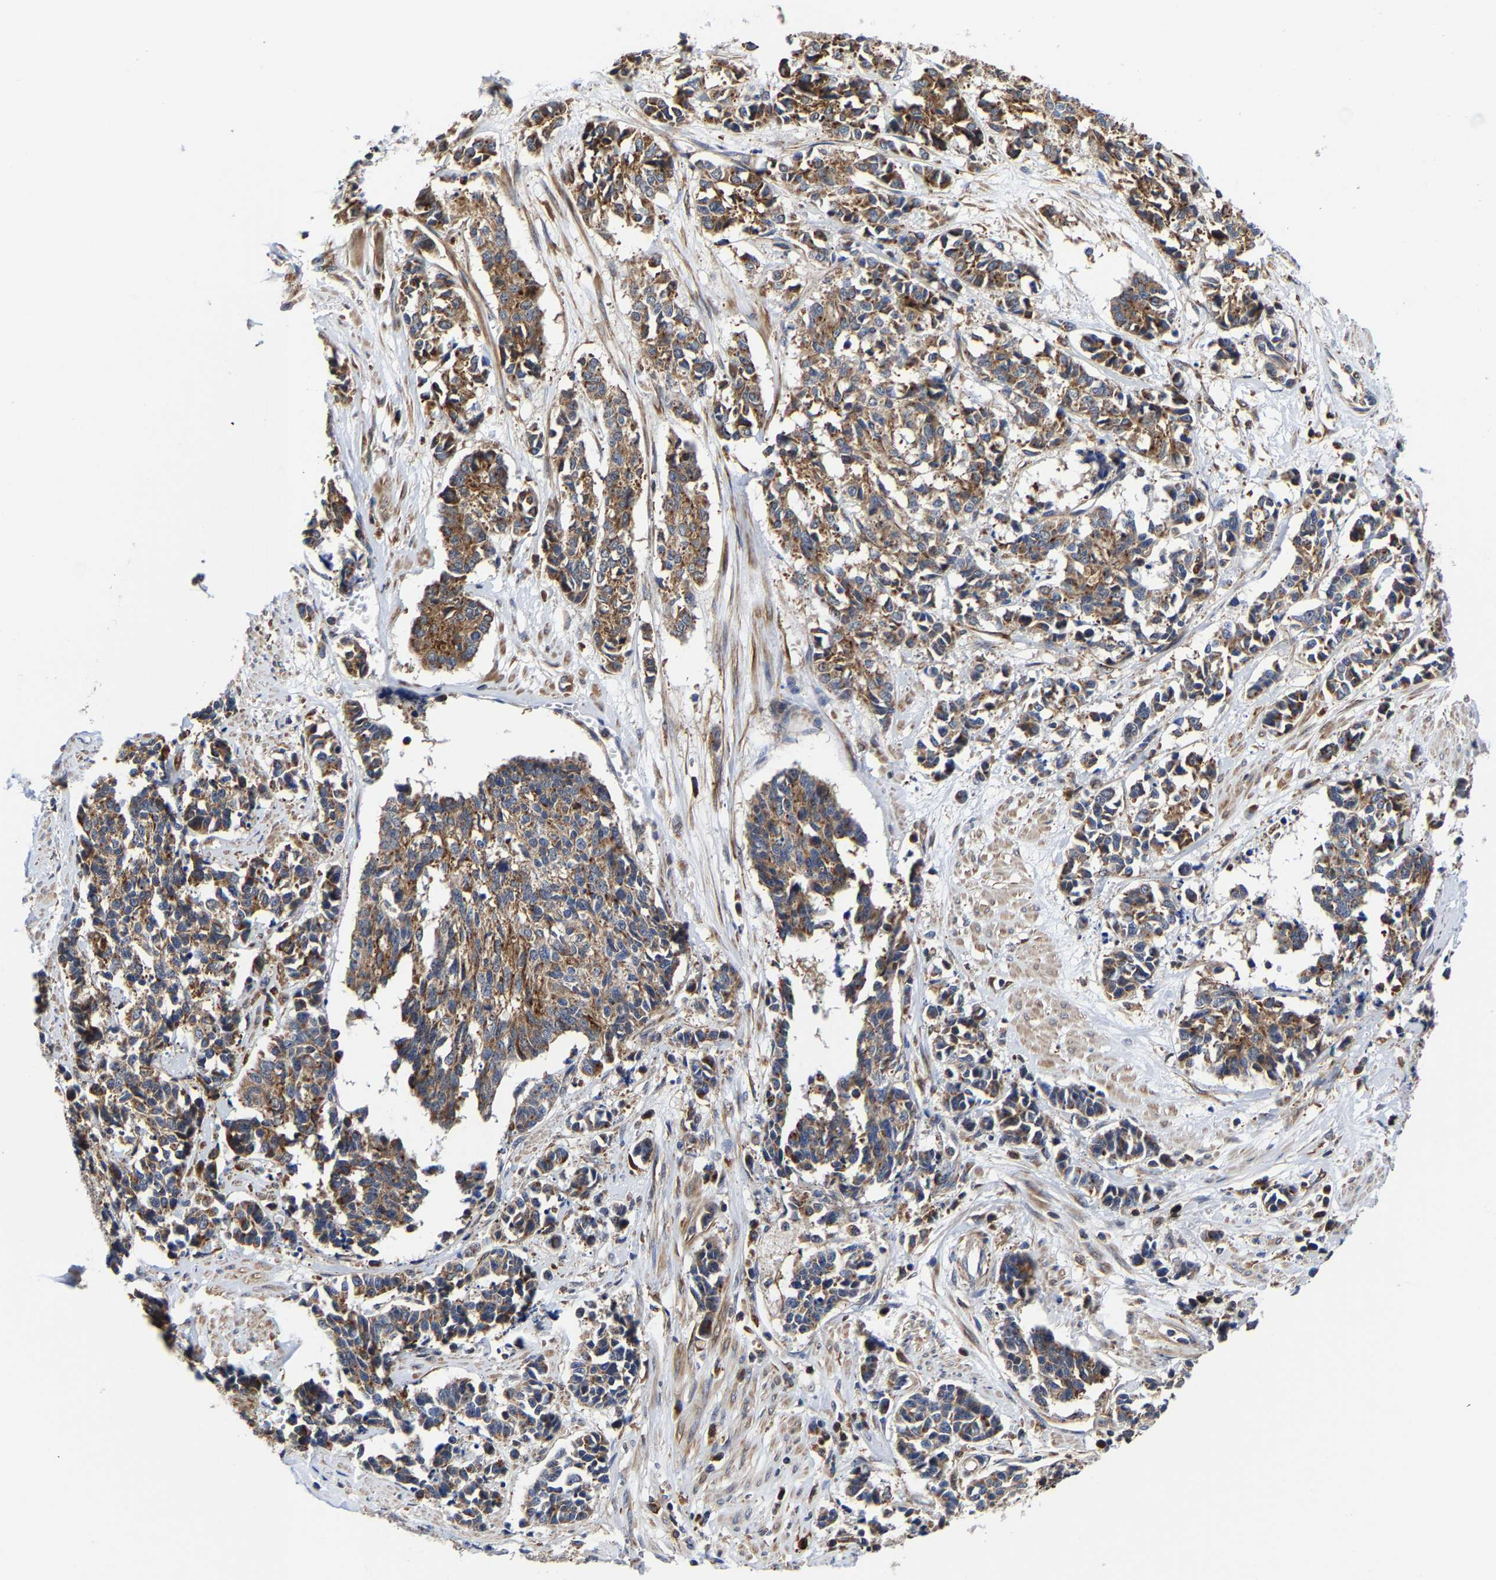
{"staining": {"intensity": "moderate", "quantity": ">75%", "location": "cytoplasmic/membranous"}, "tissue": "cervical cancer", "cell_type": "Tumor cells", "image_type": "cancer", "snomed": [{"axis": "morphology", "description": "Squamous cell carcinoma, NOS"}, {"axis": "topography", "description": "Cervix"}], "caption": "Protein staining reveals moderate cytoplasmic/membranous positivity in approximately >75% of tumor cells in squamous cell carcinoma (cervical).", "gene": "PFKFB3", "patient": {"sex": "female", "age": 35}}